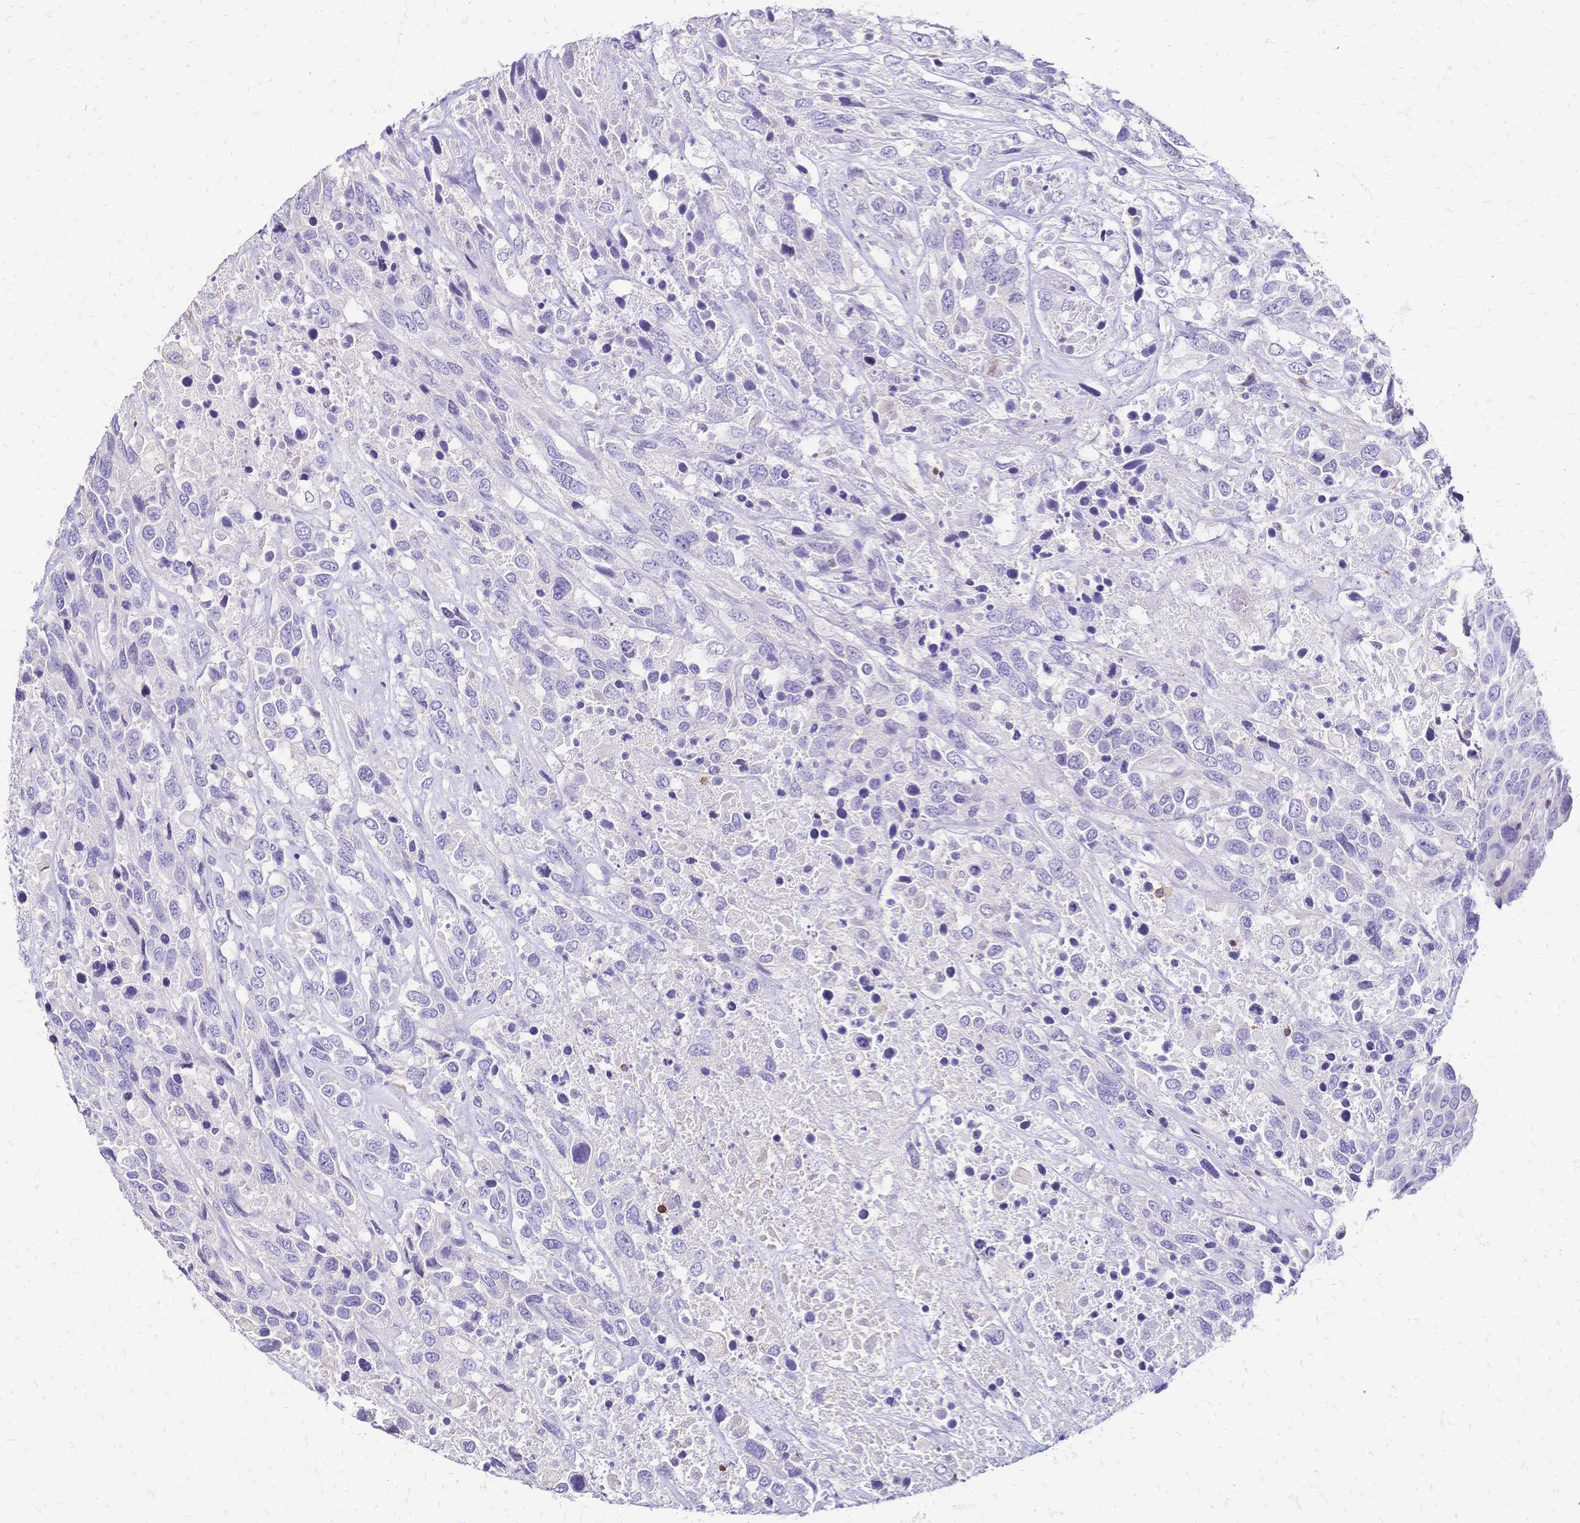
{"staining": {"intensity": "negative", "quantity": "none", "location": "none"}, "tissue": "urothelial cancer", "cell_type": "Tumor cells", "image_type": "cancer", "snomed": [{"axis": "morphology", "description": "Urothelial carcinoma, High grade"}, {"axis": "topography", "description": "Urinary bladder"}], "caption": "Tumor cells are negative for brown protein staining in urothelial cancer.", "gene": "IL2RA", "patient": {"sex": "female", "age": 70}}